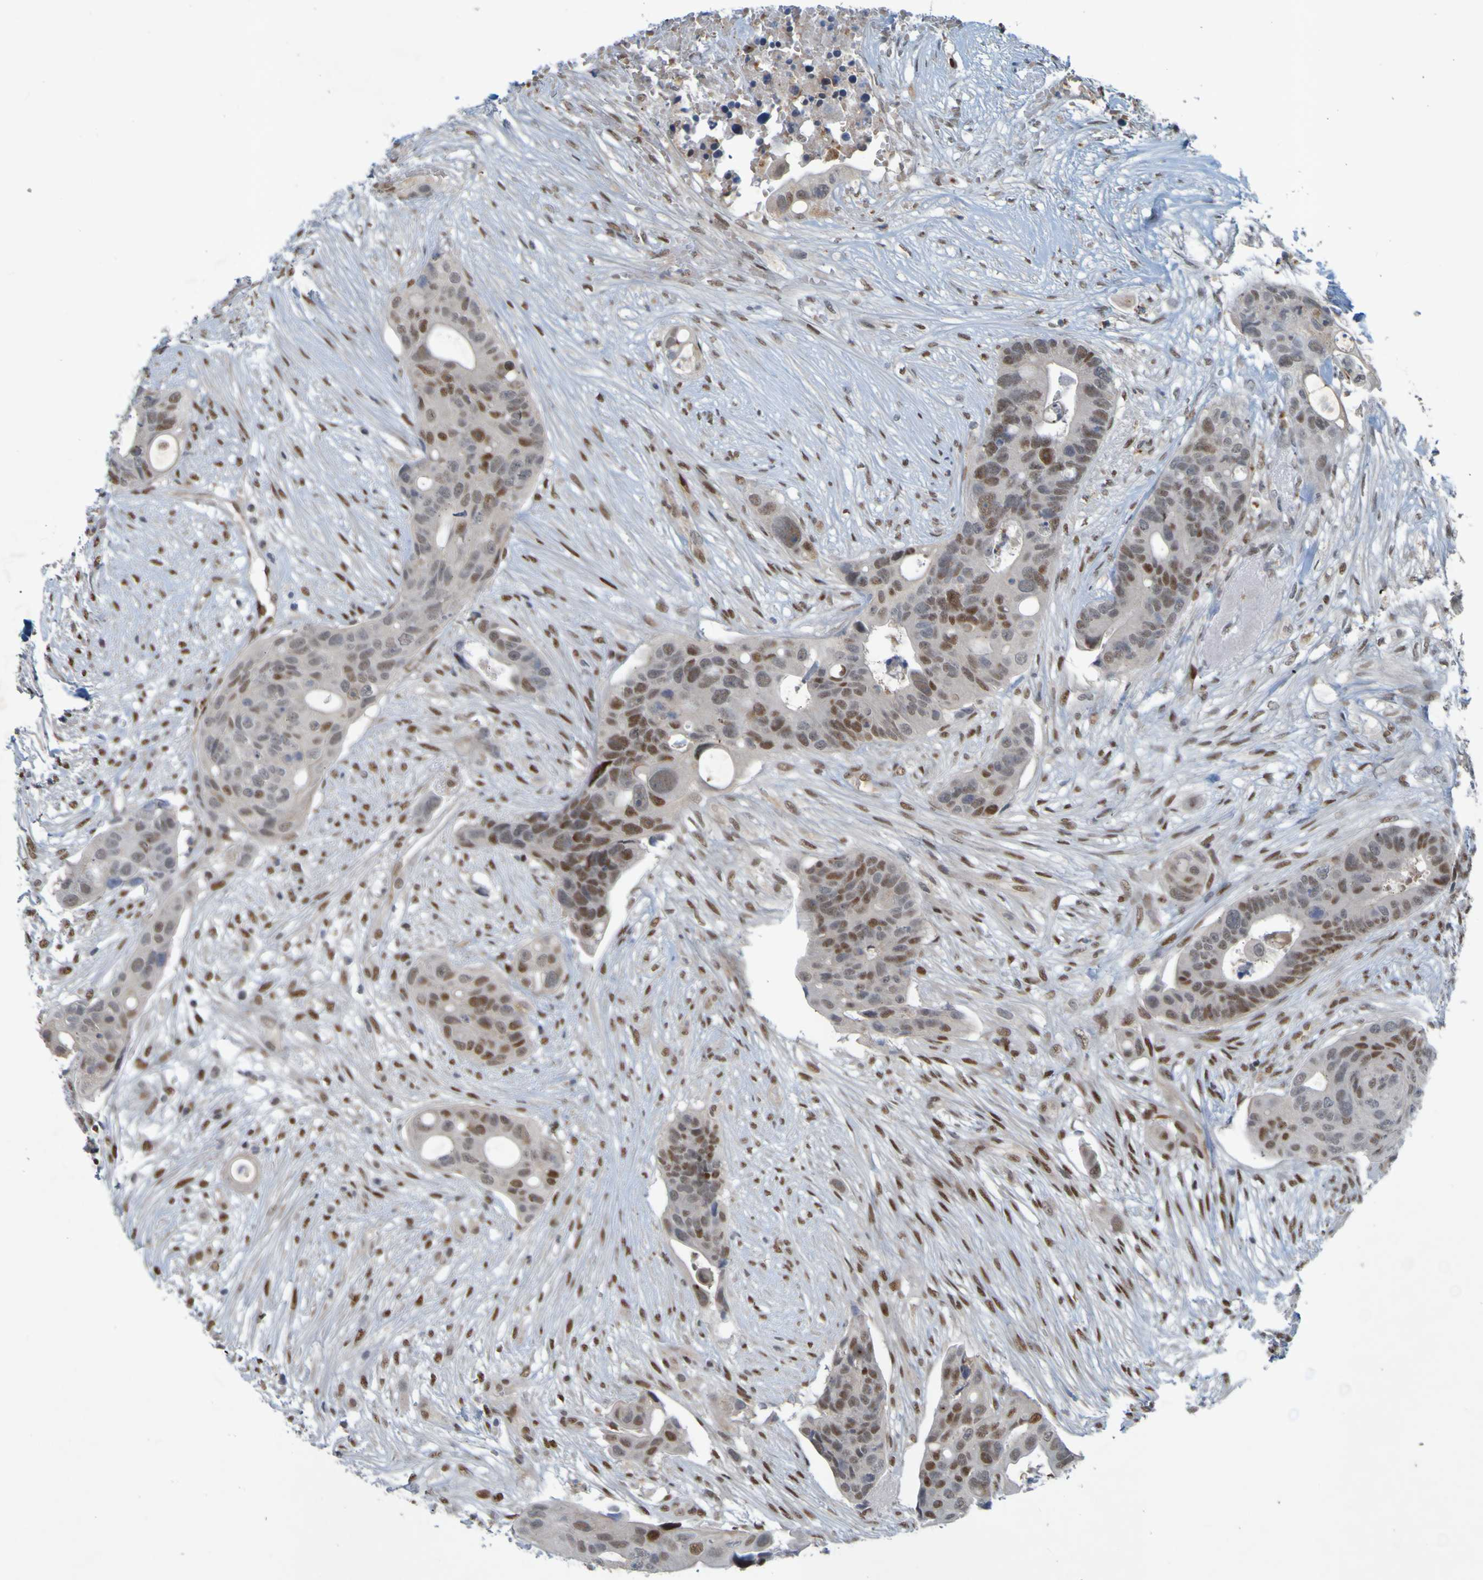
{"staining": {"intensity": "moderate", "quantity": ">75%", "location": "nuclear"}, "tissue": "colorectal cancer", "cell_type": "Tumor cells", "image_type": "cancer", "snomed": [{"axis": "morphology", "description": "Adenocarcinoma, NOS"}, {"axis": "topography", "description": "Colon"}], "caption": "Immunohistochemical staining of human adenocarcinoma (colorectal) exhibits medium levels of moderate nuclear protein expression in about >75% of tumor cells.", "gene": "MCPH1", "patient": {"sex": "female", "age": 57}}